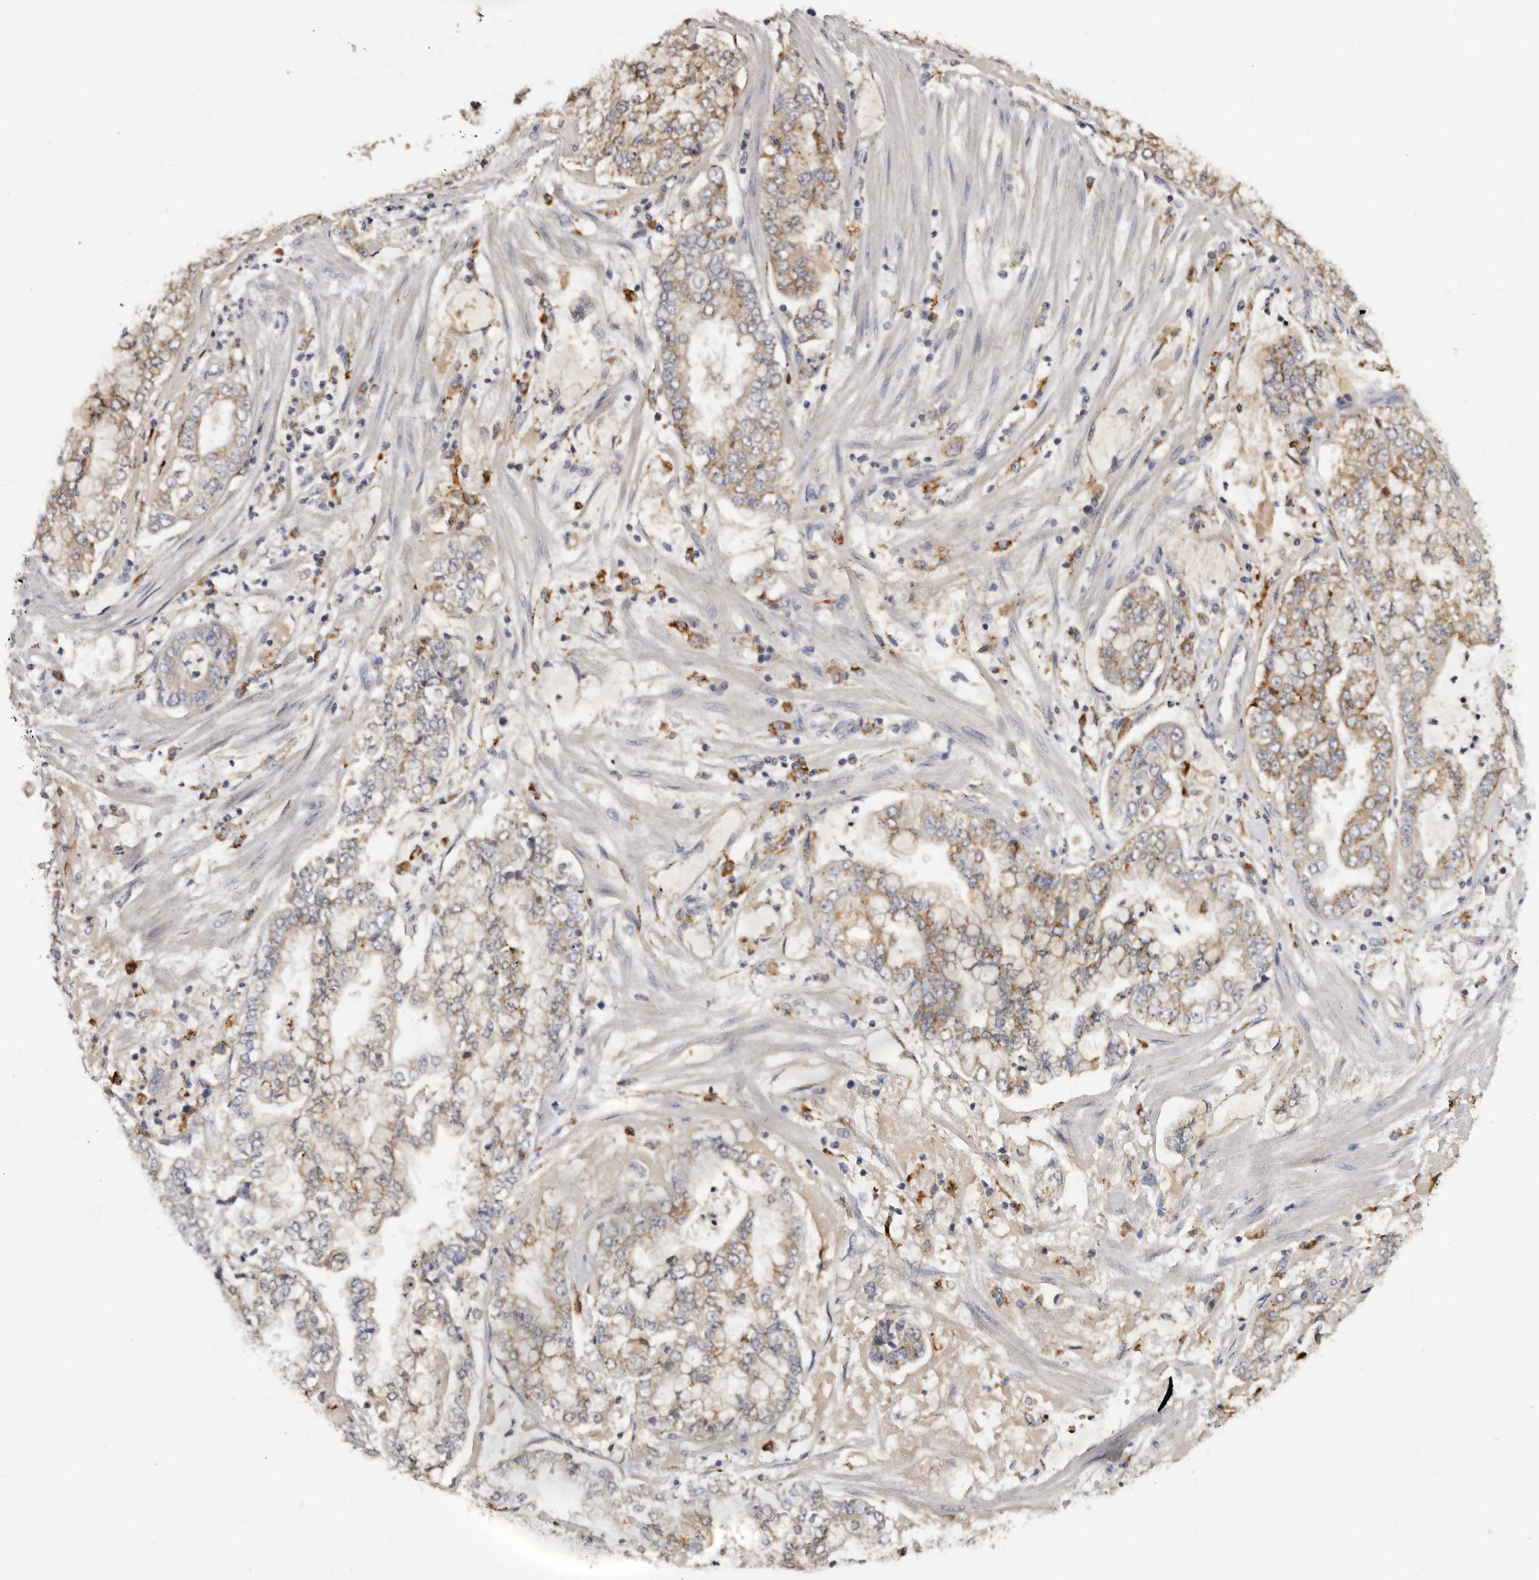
{"staining": {"intensity": "moderate", "quantity": ">75%", "location": "cytoplasmic/membranous"}, "tissue": "stomach cancer", "cell_type": "Tumor cells", "image_type": "cancer", "snomed": [{"axis": "morphology", "description": "Adenocarcinoma, NOS"}, {"axis": "topography", "description": "Stomach"}], "caption": "Immunohistochemical staining of human stomach adenocarcinoma displays medium levels of moderate cytoplasmic/membranous positivity in about >75% of tumor cells. (IHC, brightfield microscopy, high magnification).", "gene": "DAP", "patient": {"sex": "male", "age": 76}}